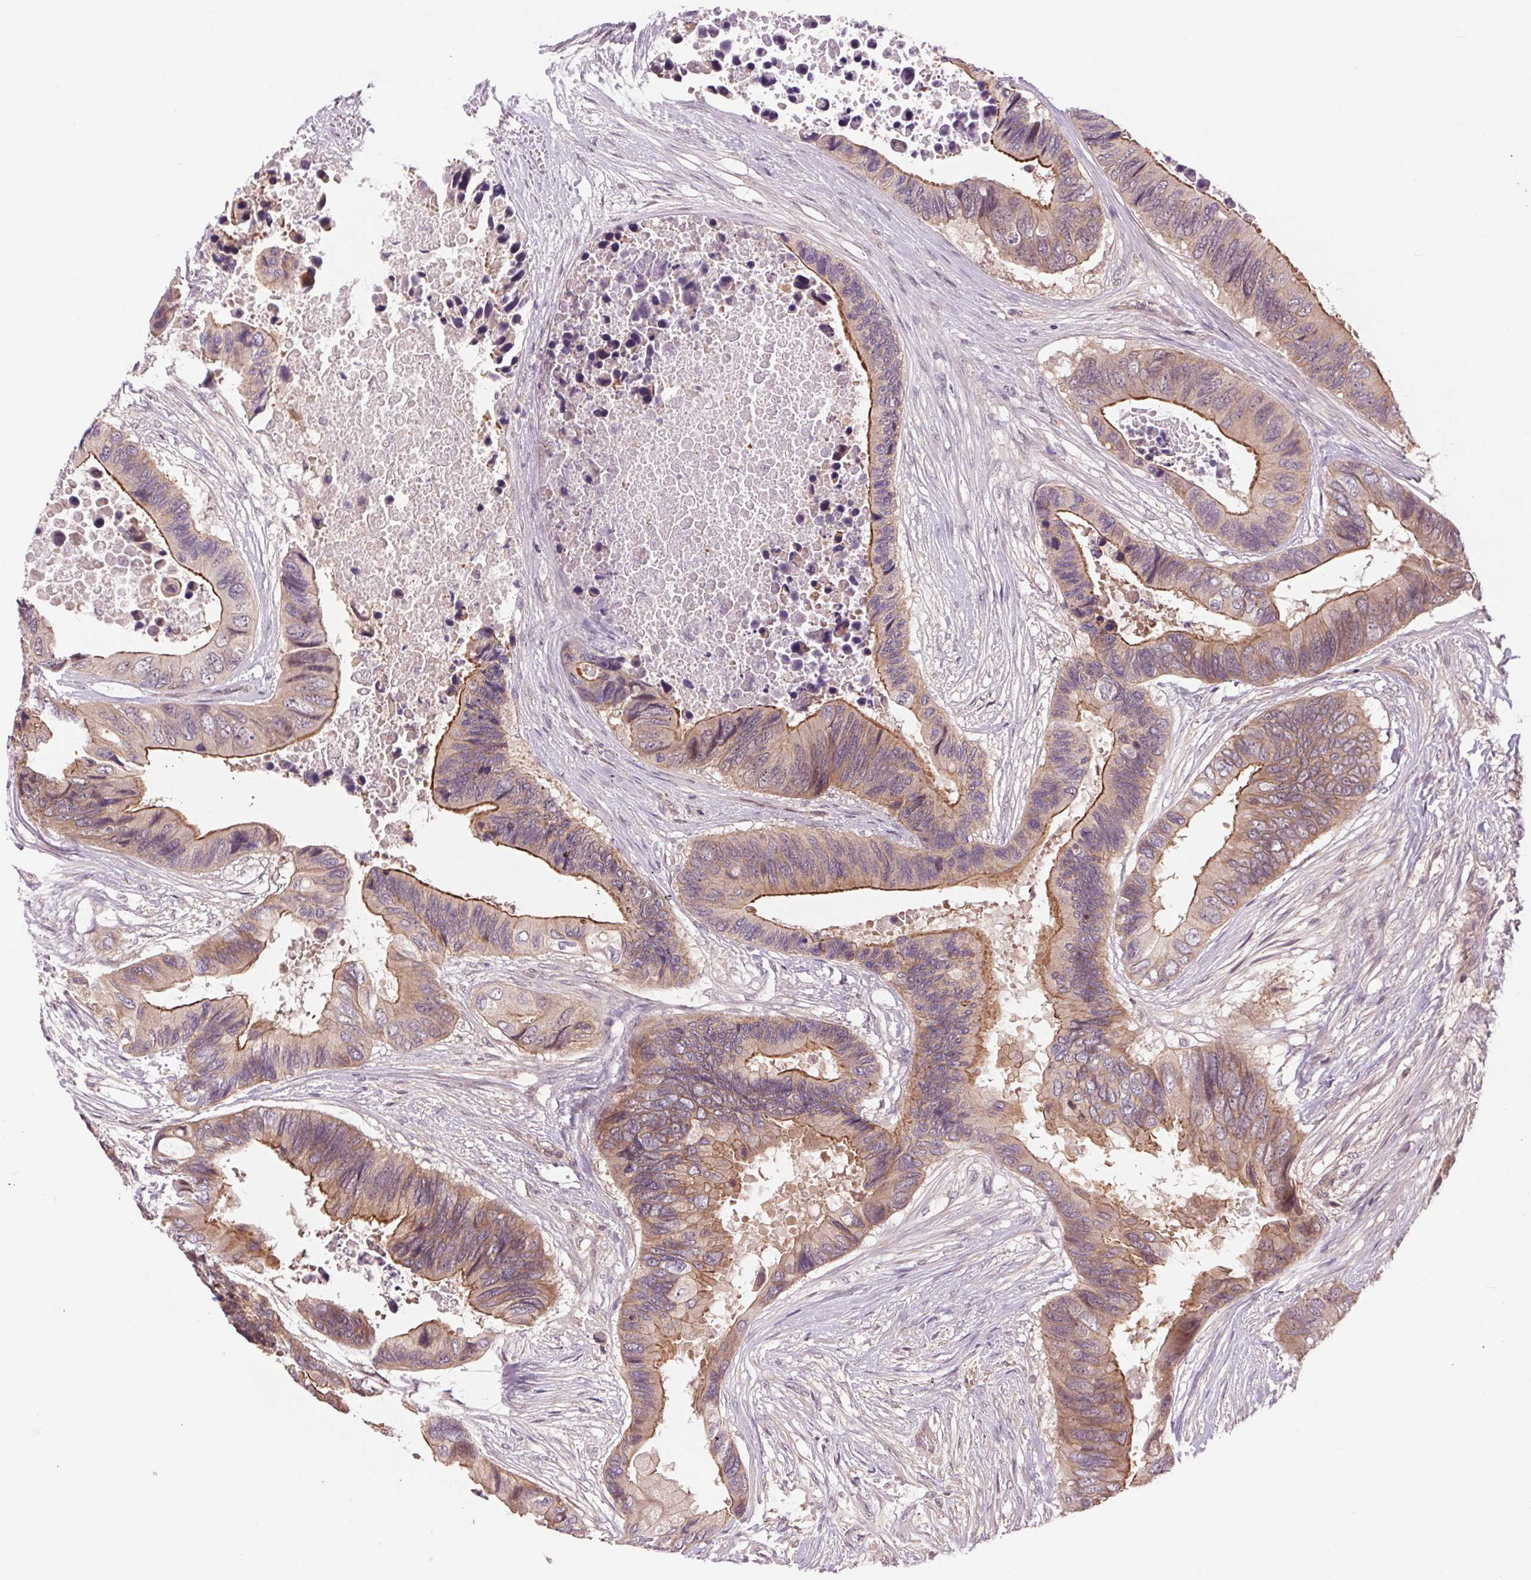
{"staining": {"intensity": "moderate", "quantity": "25%-75%", "location": "cytoplasmic/membranous"}, "tissue": "colorectal cancer", "cell_type": "Tumor cells", "image_type": "cancer", "snomed": [{"axis": "morphology", "description": "Adenocarcinoma, NOS"}, {"axis": "topography", "description": "Rectum"}], "caption": "Brown immunohistochemical staining in human colorectal adenocarcinoma shows moderate cytoplasmic/membranous staining in about 25%-75% of tumor cells.", "gene": "SH3RF2", "patient": {"sex": "male", "age": 63}}